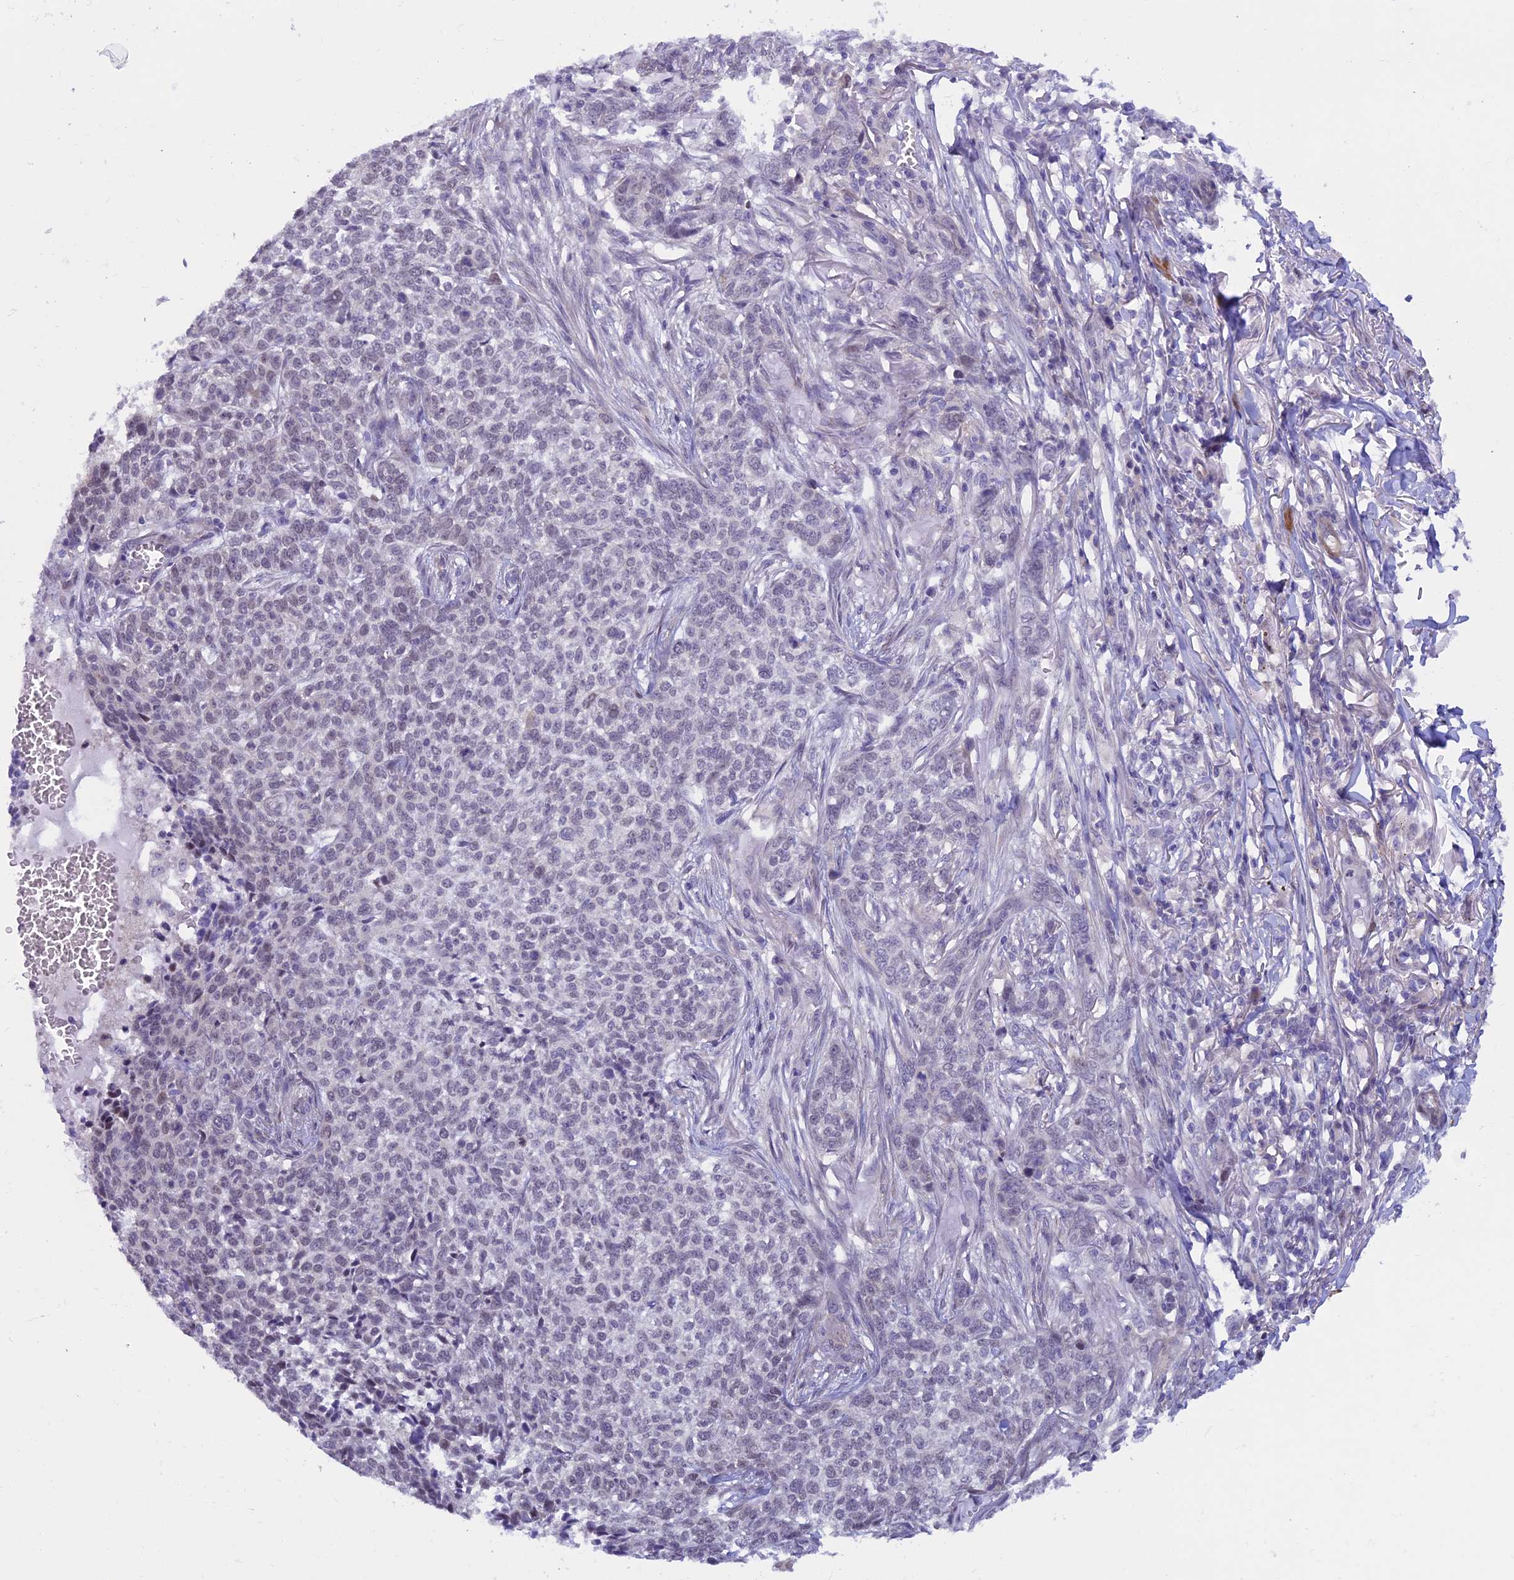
{"staining": {"intensity": "negative", "quantity": "none", "location": "none"}, "tissue": "skin cancer", "cell_type": "Tumor cells", "image_type": "cancer", "snomed": [{"axis": "morphology", "description": "Basal cell carcinoma"}, {"axis": "topography", "description": "Skin"}], "caption": "This is an IHC photomicrograph of skin basal cell carcinoma. There is no expression in tumor cells.", "gene": "IGSF6", "patient": {"sex": "male", "age": 85}}